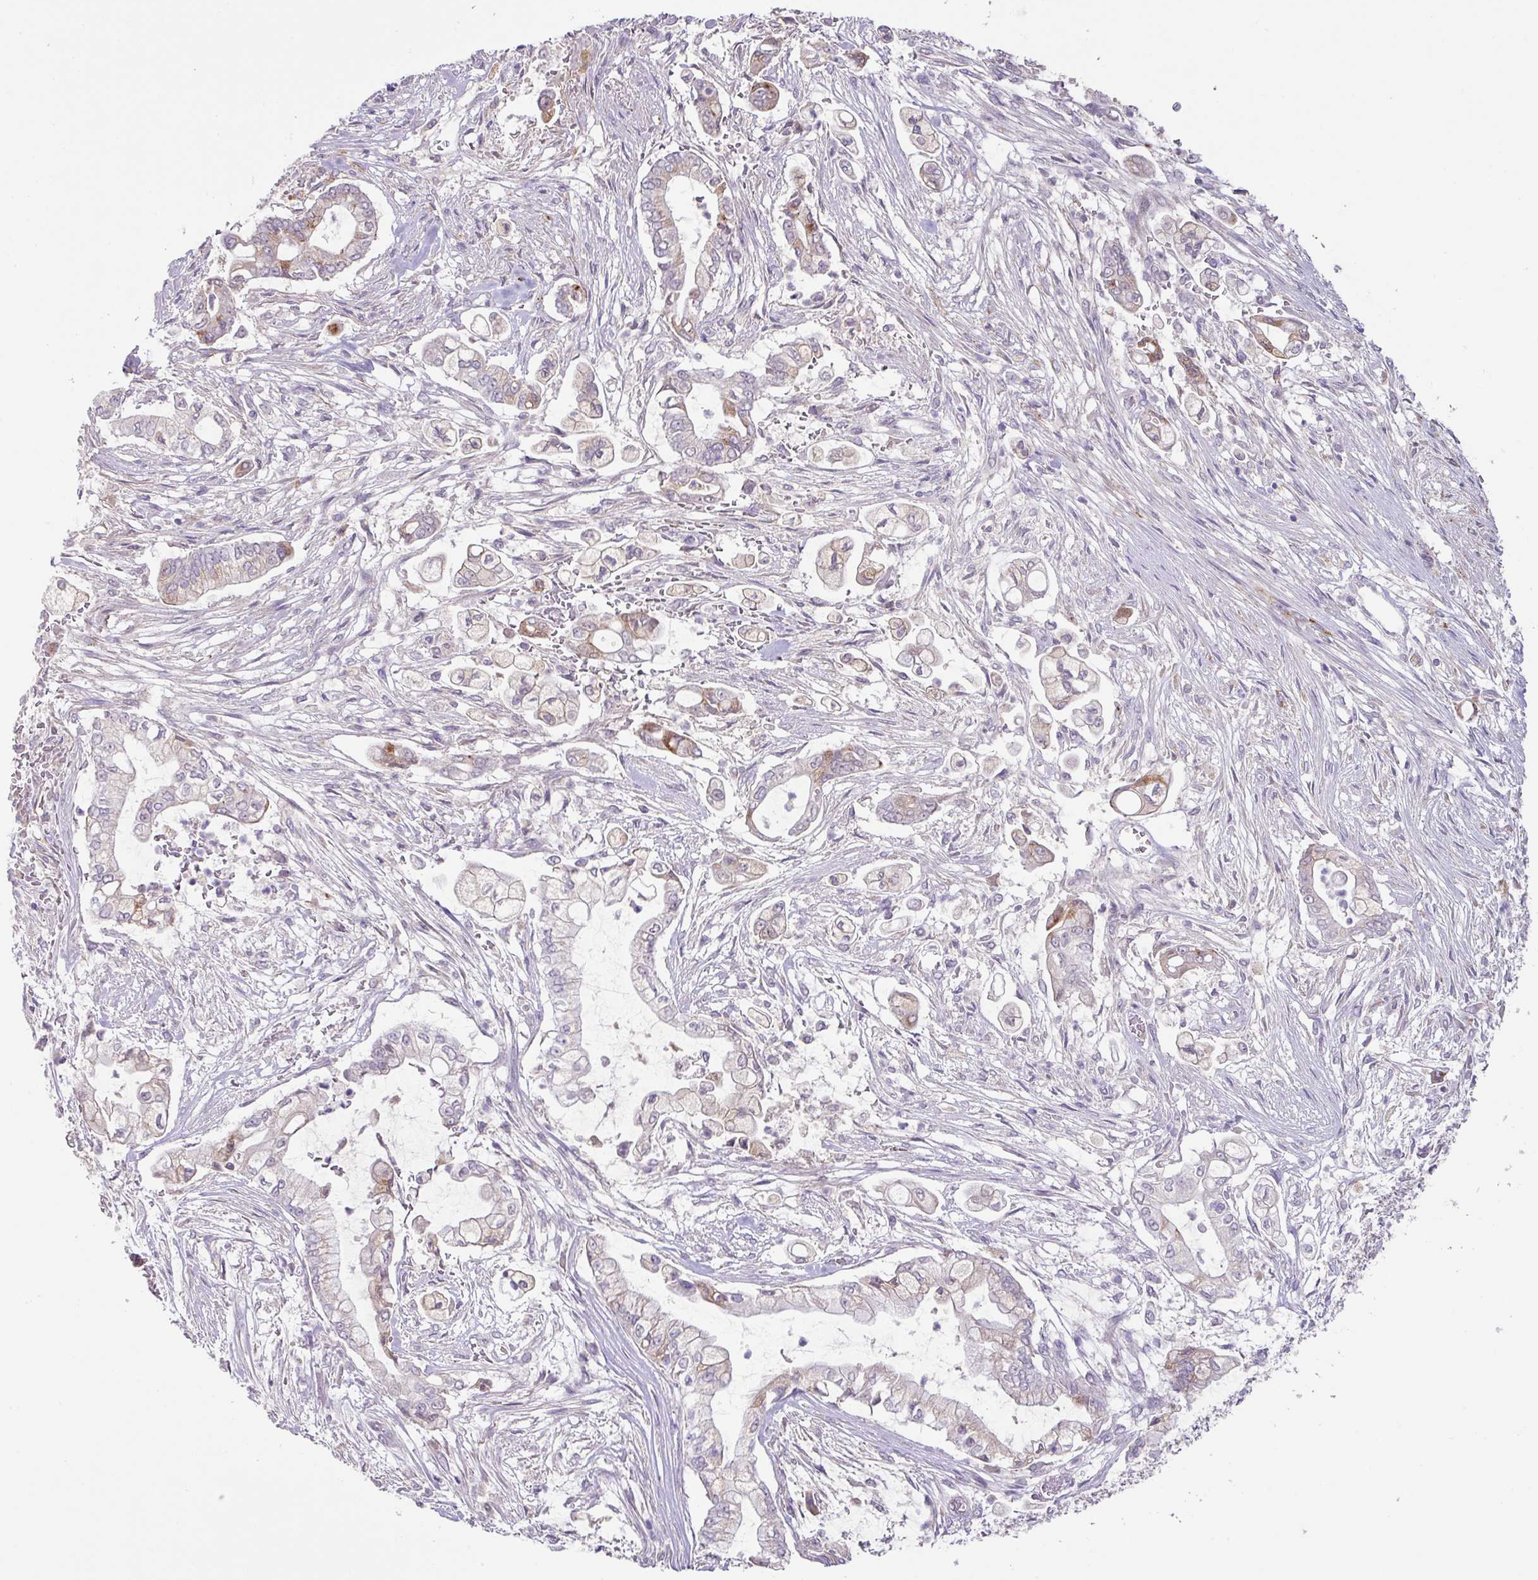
{"staining": {"intensity": "moderate", "quantity": "<25%", "location": "cytoplasmic/membranous"}, "tissue": "pancreatic cancer", "cell_type": "Tumor cells", "image_type": "cancer", "snomed": [{"axis": "morphology", "description": "Adenocarcinoma, NOS"}, {"axis": "topography", "description": "Pancreas"}], "caption": "The photomicrograph reveals immunohistochemical staining of adenocarcinoma (pancreatic). There is moderate cytoplasmic/membranous expression is seen in about <25% of tumor cells. The staining was performed using DAB, with brown indicating positive protein expression. Nuclei are stained blue with hematoxylin.", "gene": "PLEKHH3", "patient": {"sex": "female", "age": 69}}